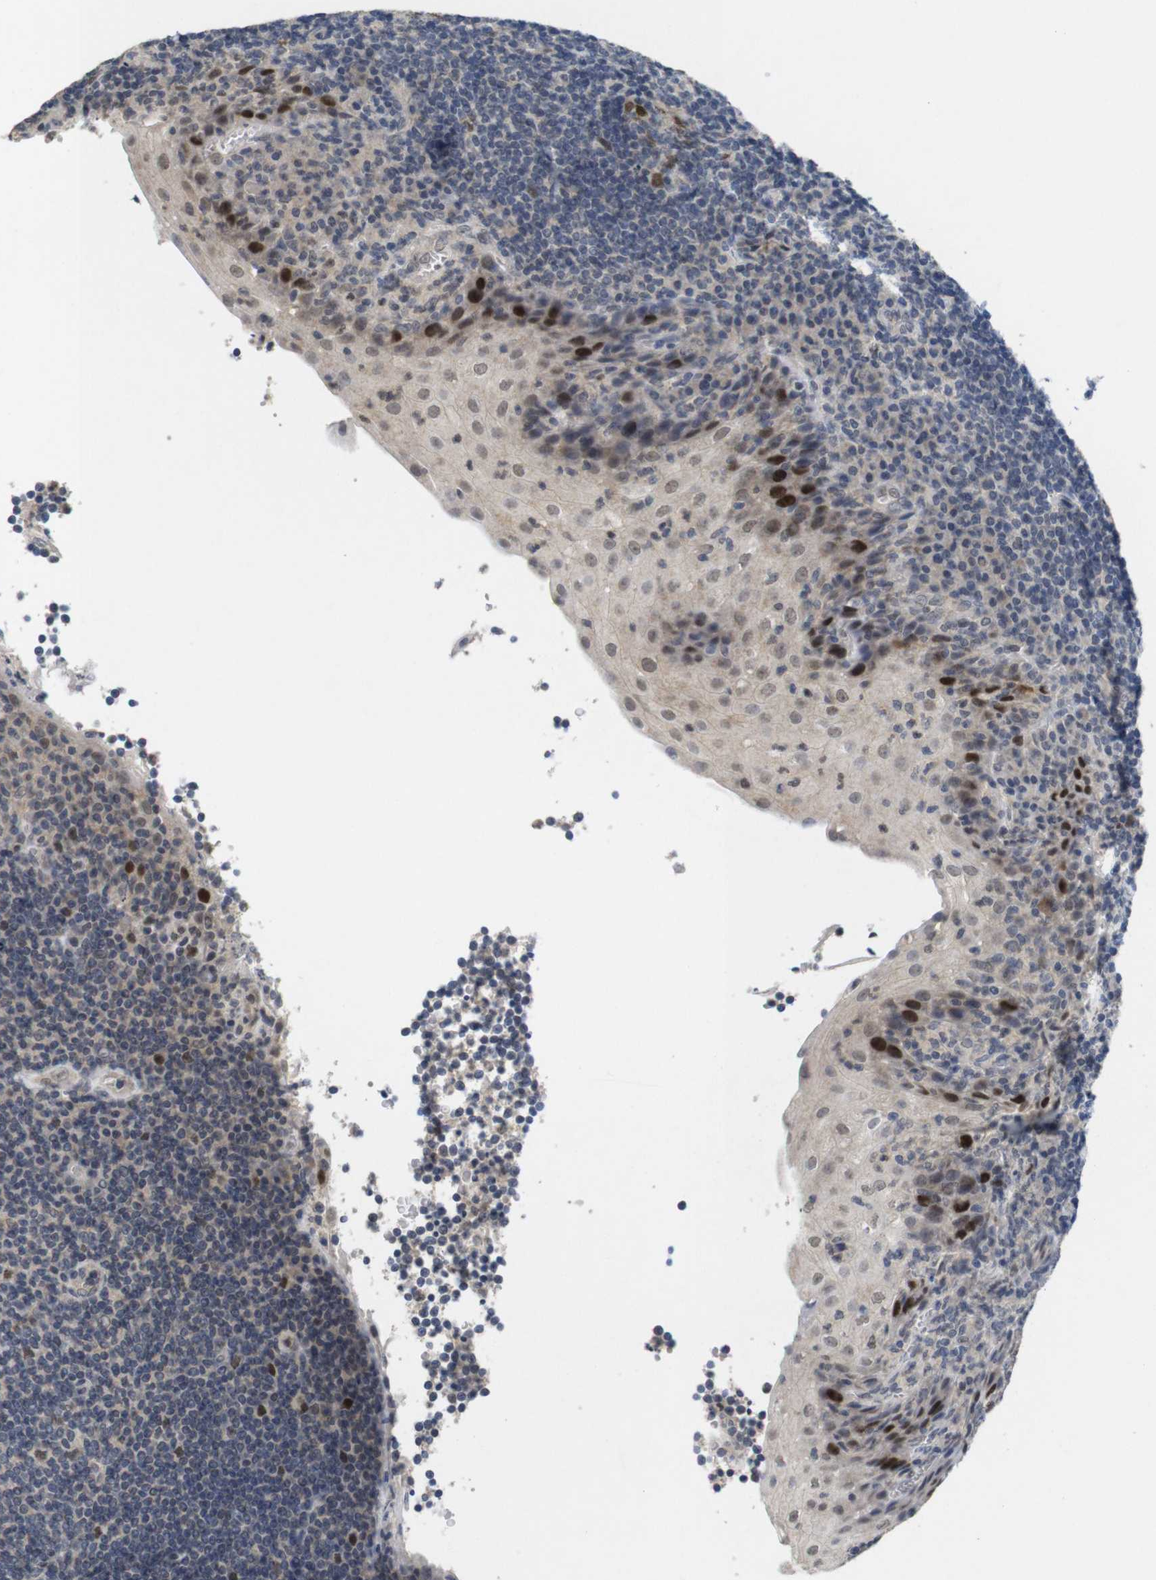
{"staining": {"intensity": "strong", "quantity": "<25%", "location": "nuclear"}, "tissue": "tonsil", "cell_type": "Germinal center cells", "image_type": "normal", "snomed": [{"axis": "morphology", "description": "Normal tissue, NOS"}, {"axis": "topography", "description": "Tonsil"}], "caption": "Tonsil stained with immunohistochemistry reveals strong nuclear expression in about <25% of germinal center cells. The protein is stained brown, and the nuclei are stained in blue (DAB IHC with brightfield microscopy, high magnification).", "gene": "SKP2", "patient": {"sex": "male", "age": 37}}